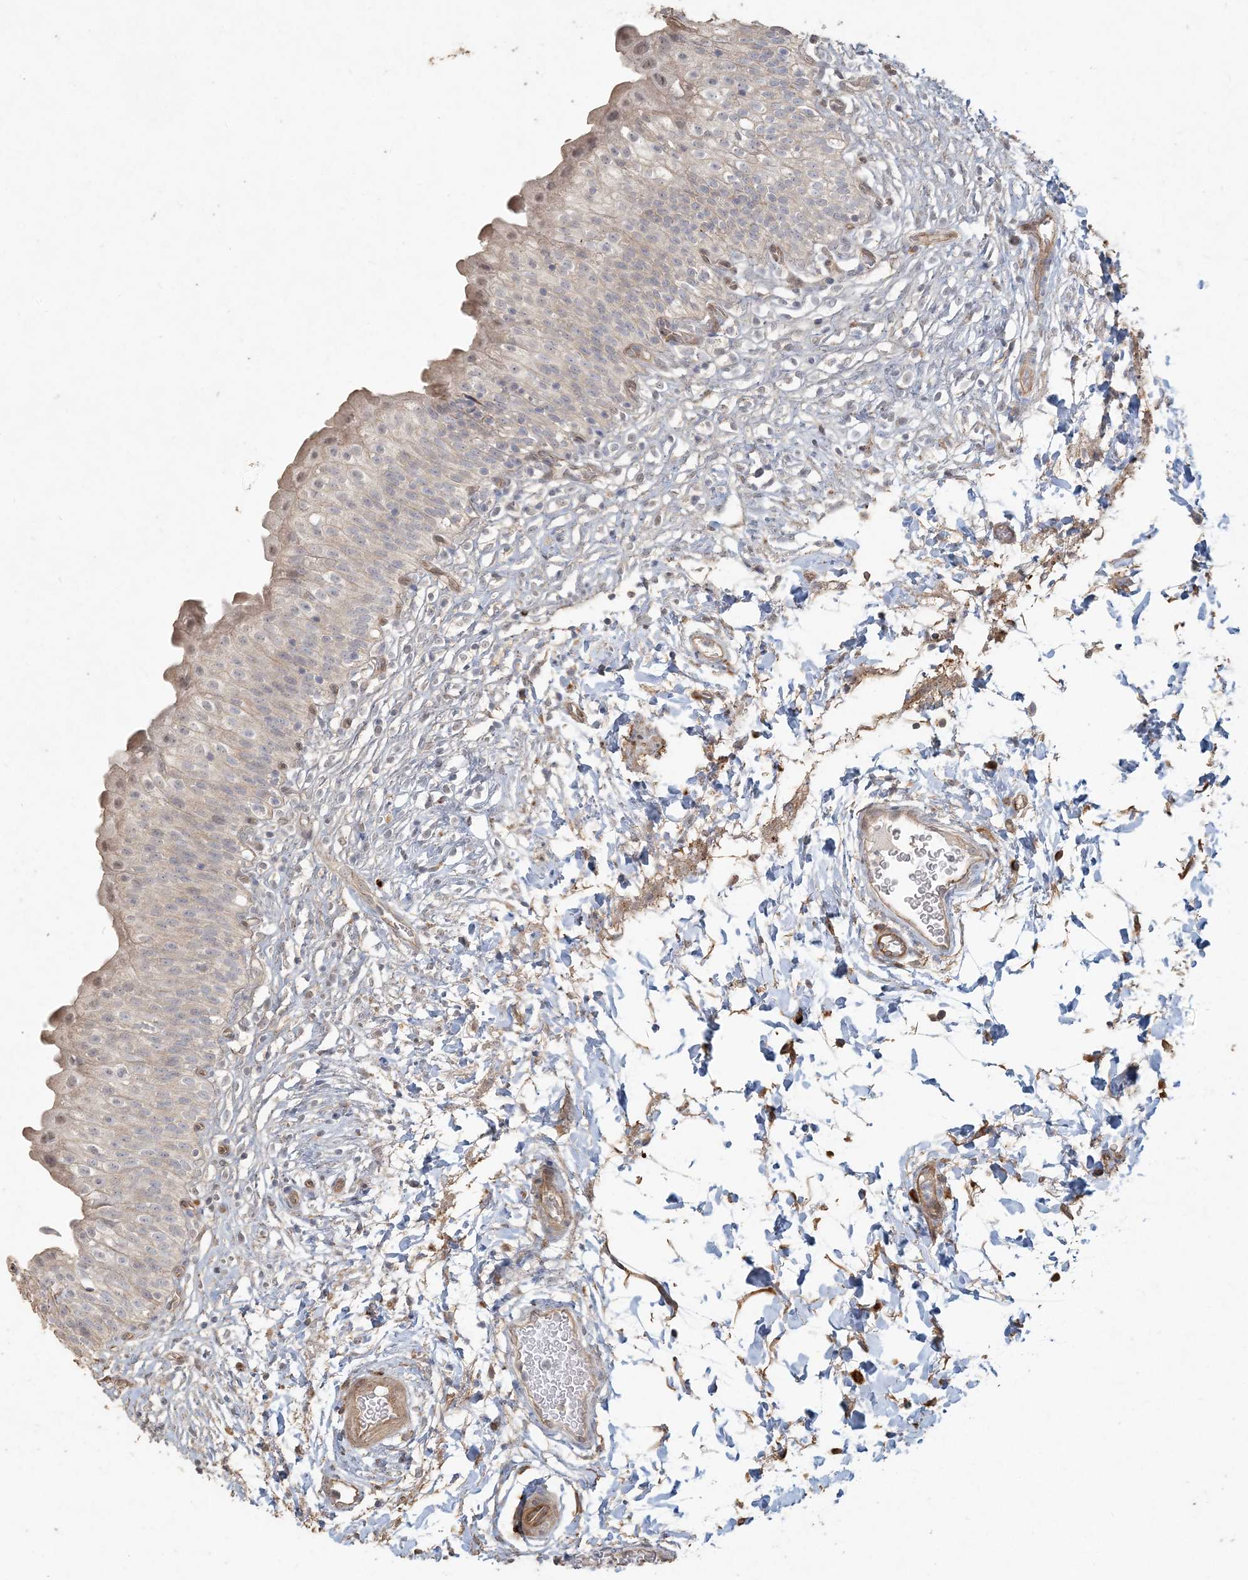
{"staining": {"intensity": "weak", "quantity": "<25%", "location": "cytoplasmic/membranous"}, "tissue": "urinary bladder", "cell_type": "Urothelial cells", "image_type": "normal", "snomed": [{"axis": "morphology", "description": "Normal tissue, NOS"}, {"axis": "topography", "description": "Urinary bladder"}], "caption": "An immunohistochemistry (IHC) histopathology image of normal urinary bladder is shown. There is no staining in urothelial cells of urinary bladder. (DAB (3,3'-diaminobenzidine) immunohistochemistry (IHC) visualized using brightfield microscopy, high magnification).", "gene": "RNF145", "patient": {"sex": "male", "age": 55}}